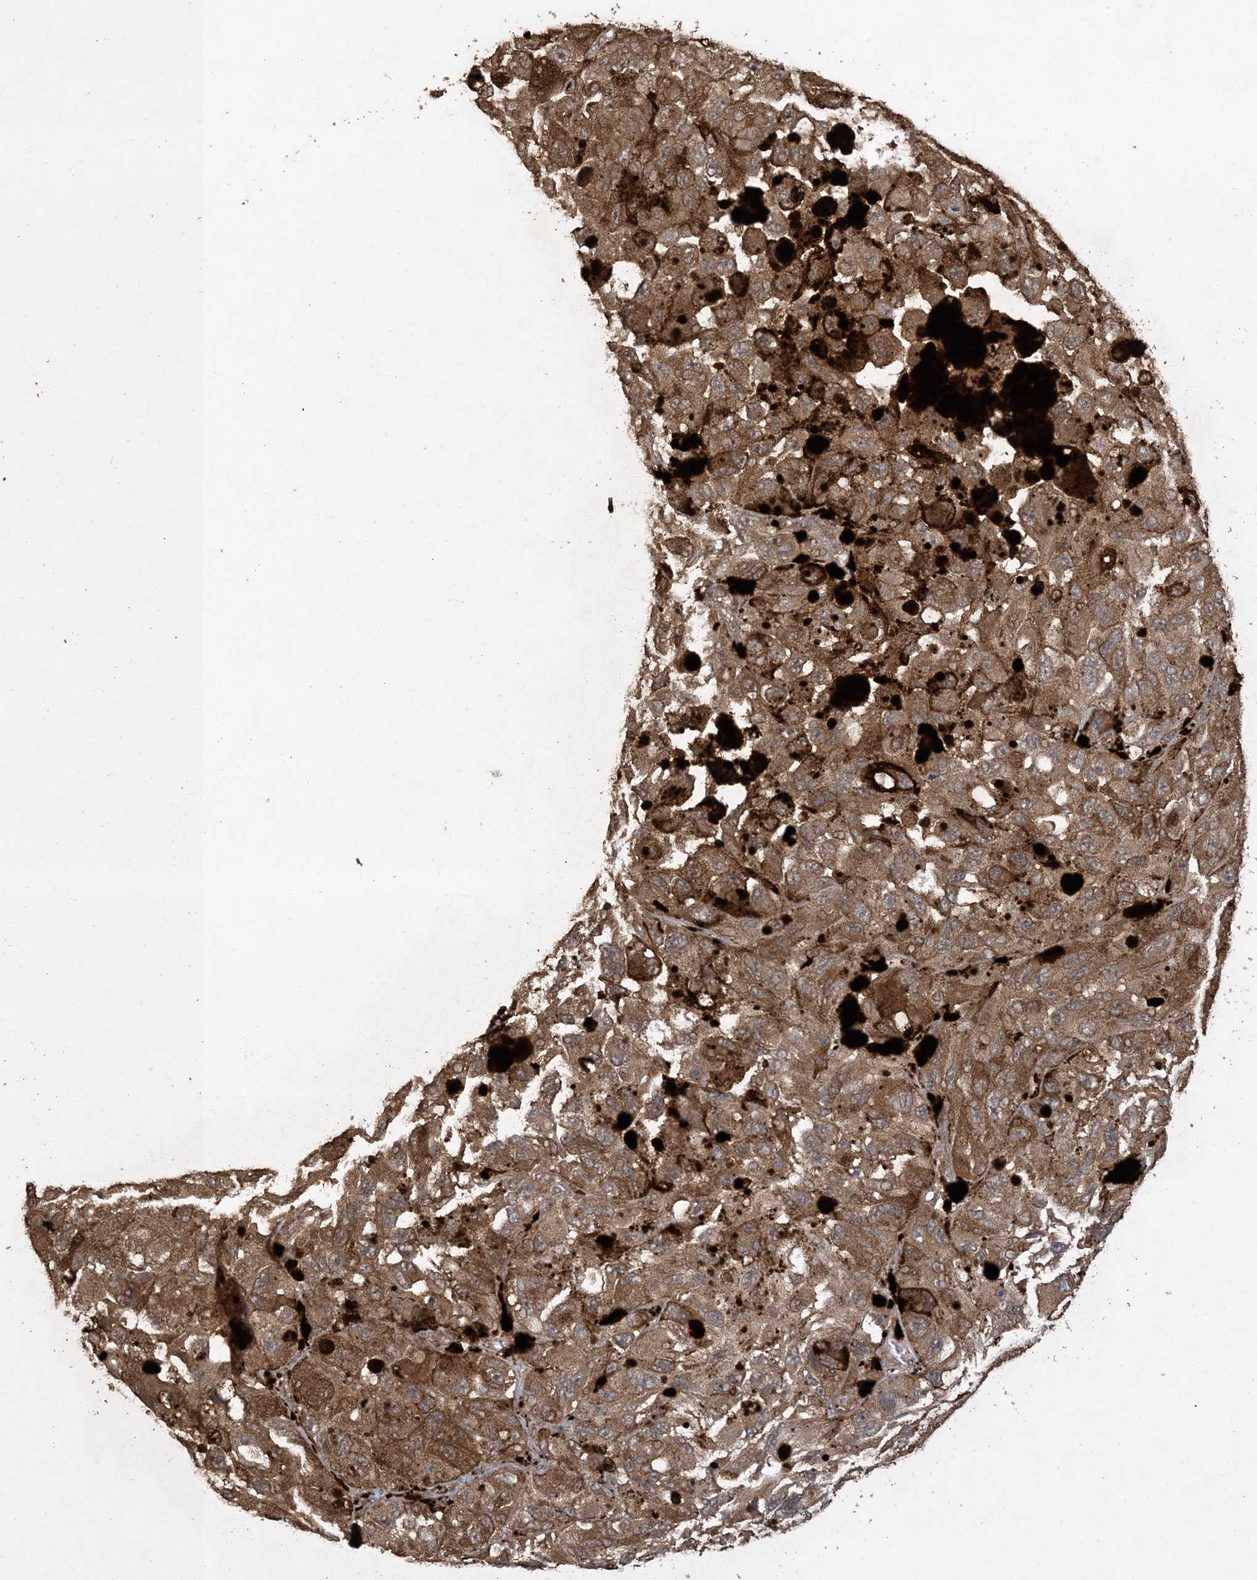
{"staining": {"intensity": "moderate", "quantity": ">75%", "location": "cytoplasmic/membranous"}, "tissue": "melanoma", "cell_type": "Tumor cells", "image_type": "cancer", "snomed": [{"axis": "morphology", "description": "Malignant melanoma, NOS"}, {"axis": "topography", "description": "Skin"}], "caption": "DAB (3,3'-diaminobenzidine) immunohistochemical staining of human malignant melanoma exhibits moderate cytoplasmic/membranous protein expression in about >75% of tumor cells.", "gene": "EFCAB8", "patient": {"sex": "female", "age": 73}}